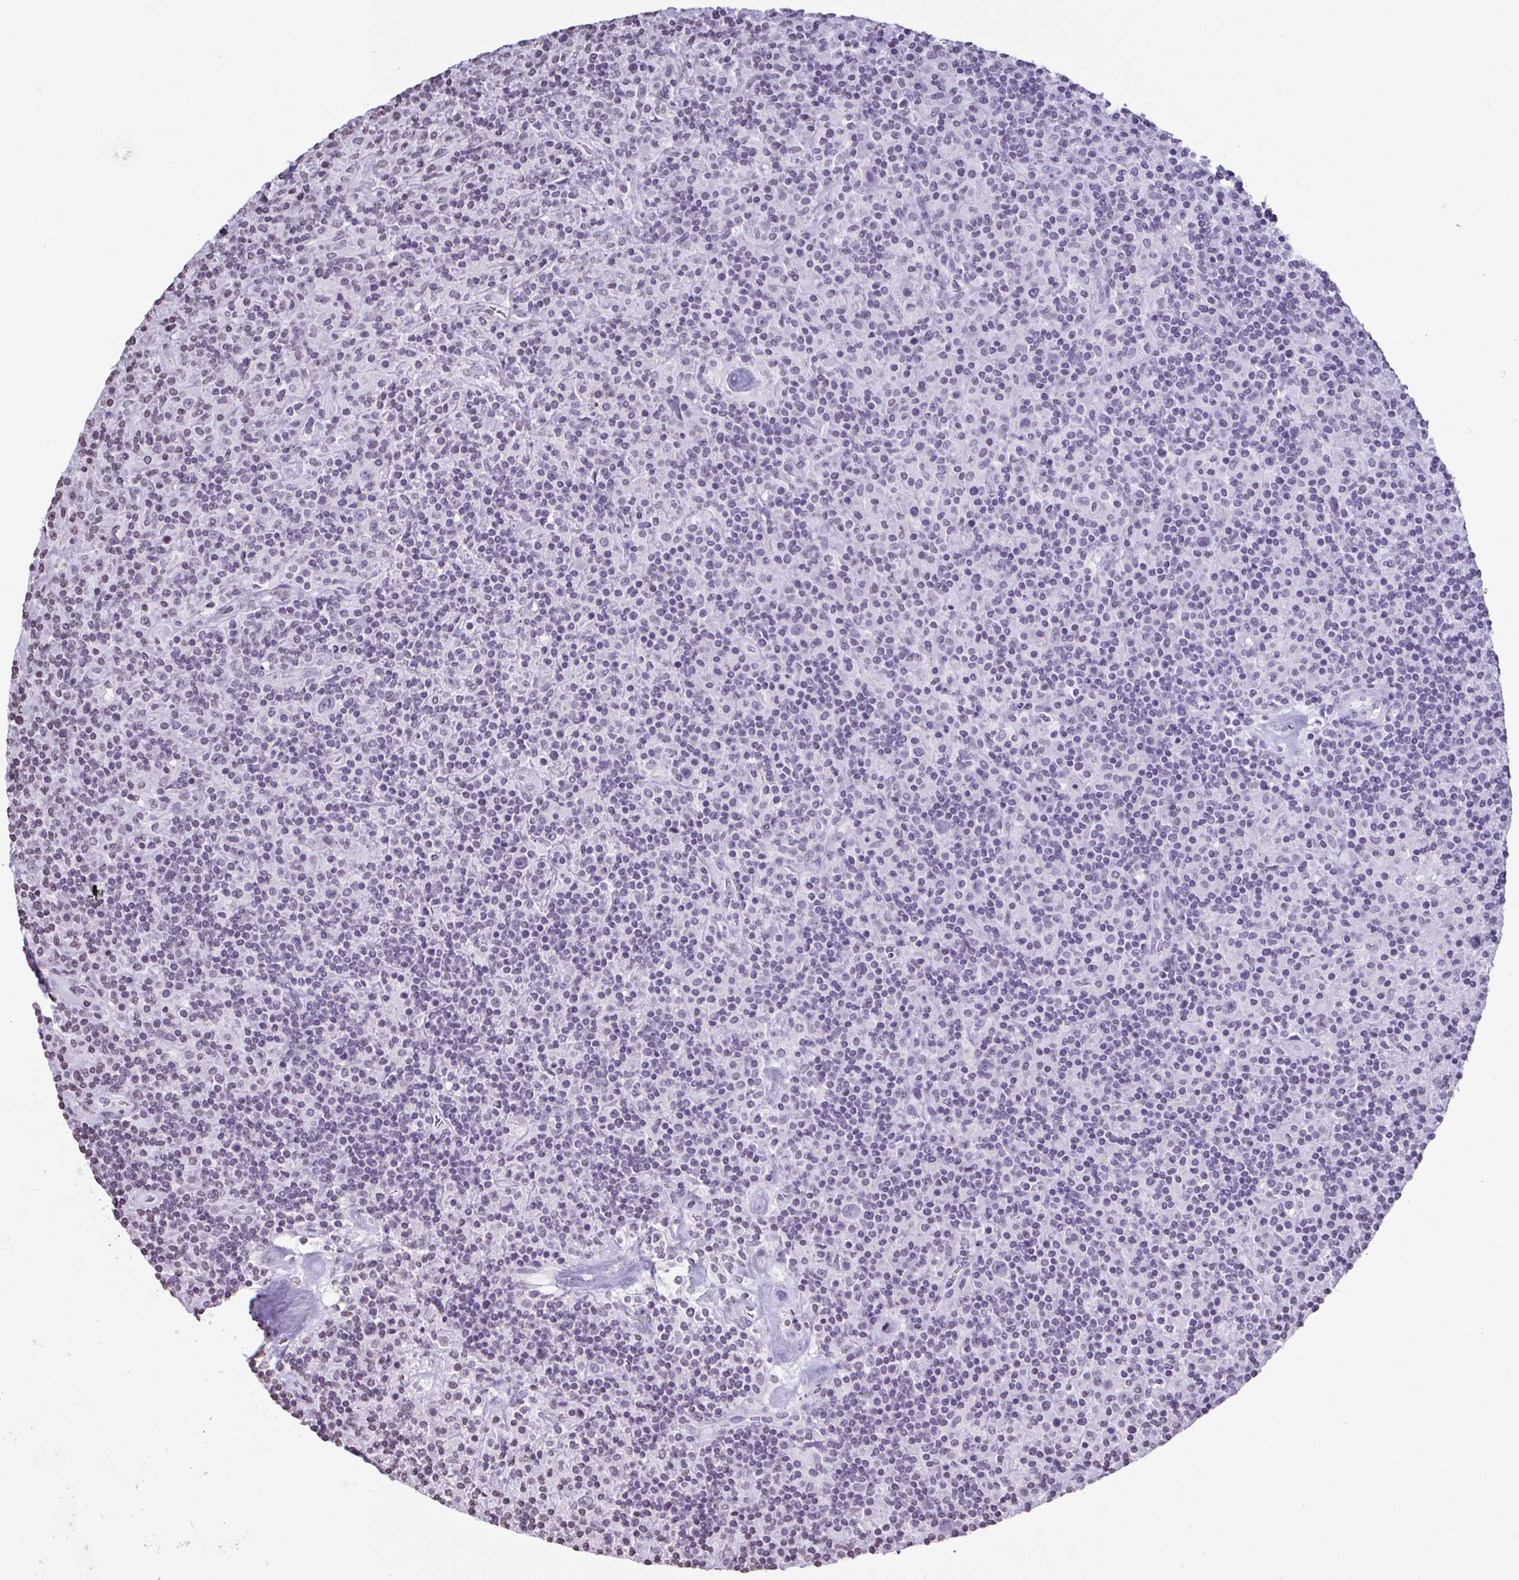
{"staining": {"intensity": "negative", "quantity": "none", "location": "none"}, "tissue": "lymphoma", "cell_type": "Tumor cells", "image_type": "cancer", "snomed": [{"axis": "morphology", "description": "Hodgkin's disease, NOS"}, {"axis": "topography", "description": "Lymph node"}], "caption": "Immunohistochemical staining of lymphoma exhibits no significant expression in tumor cells.", "gene": "VCY1B", "patient": {"sex": "male", "age": 70}}